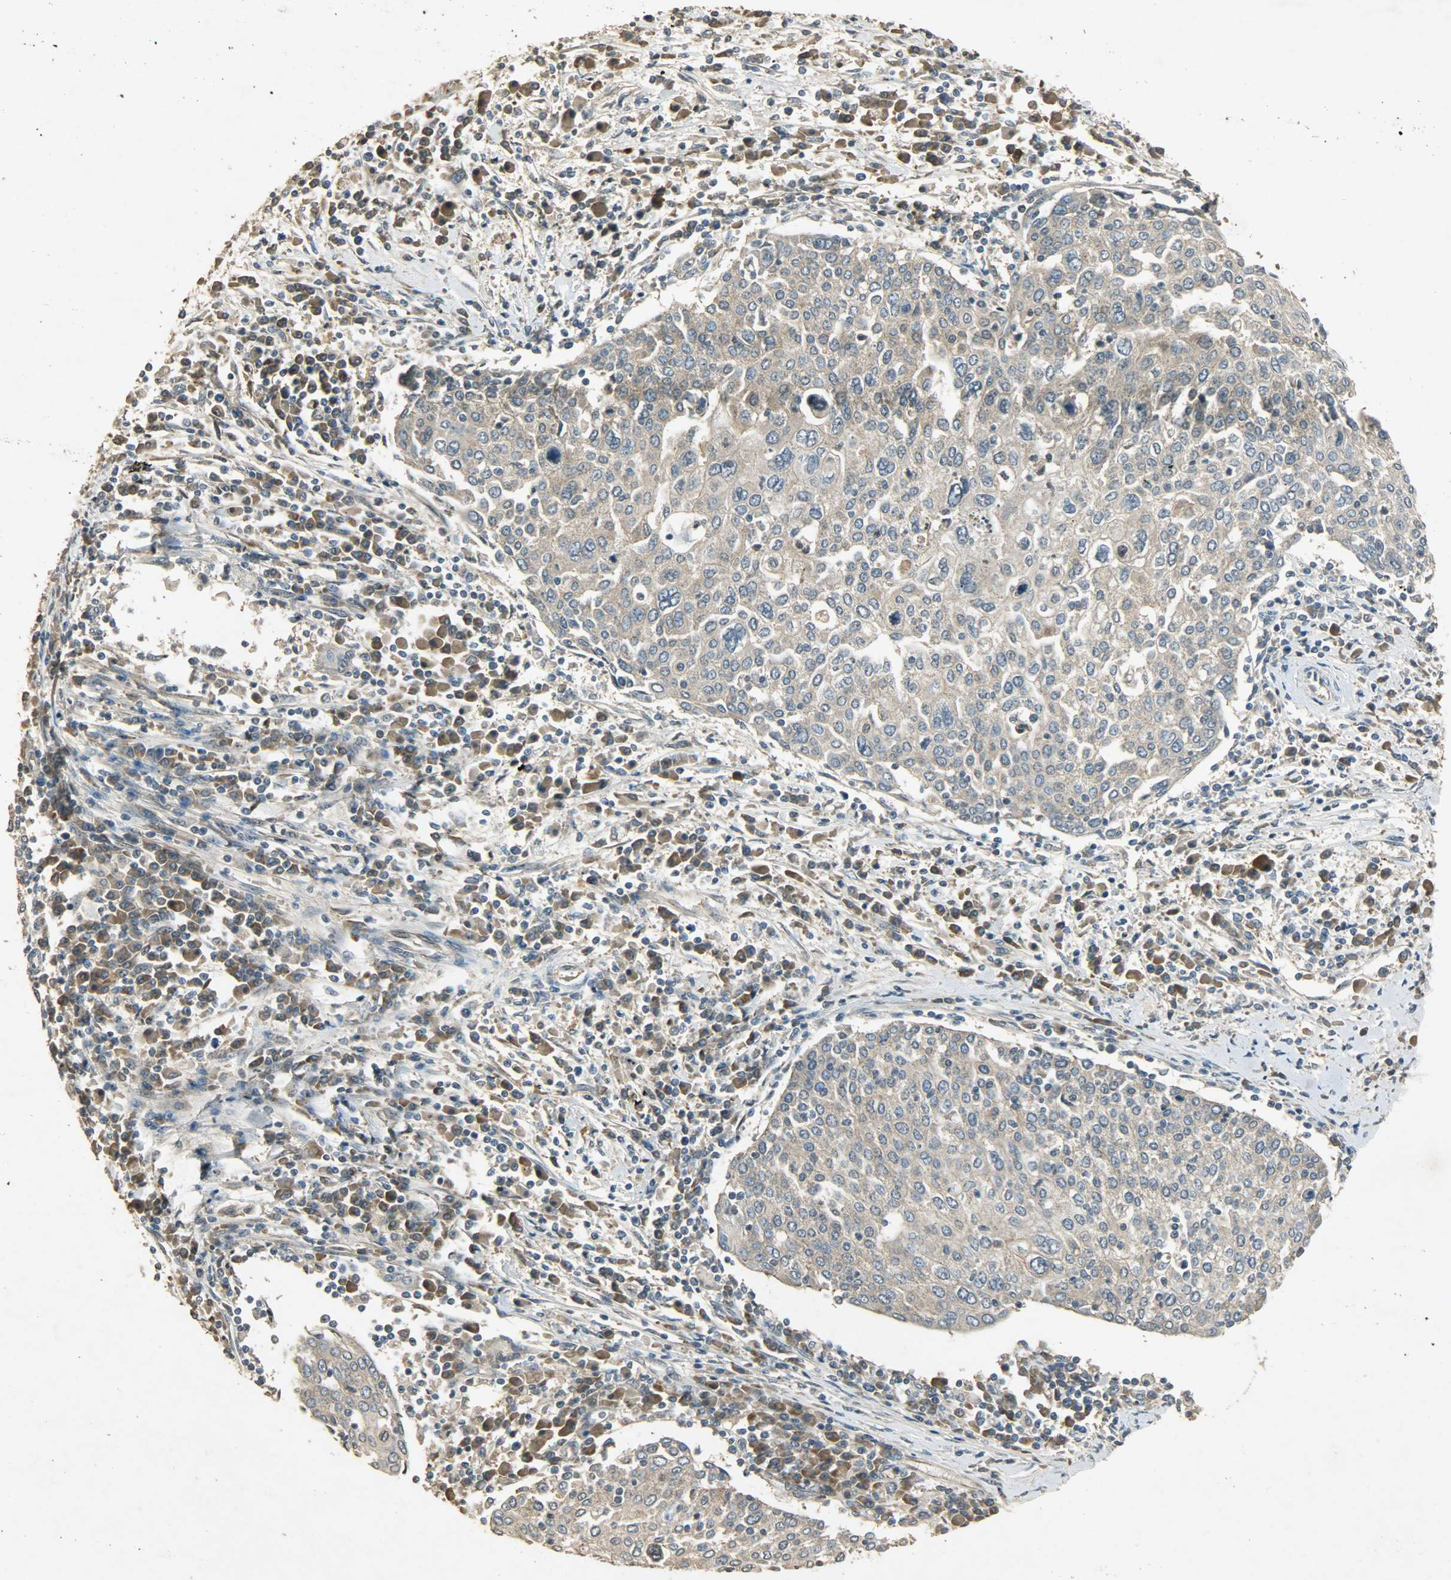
{"staining": {"intensity": "weak", "quantity": ">75%", "location": "cytoplasmic/membranous"}, "tissue": "cervical cancer", "cell_type": "Tumor cells", "image_type": "cancer", "snomed": [{"axis": "morphology", "description": "Squamous cell carcinoma, NOS"}, {"axis": "topography", "description": "Cervix"}], "caption": "A brown stain shows weak cytoplasmic/membranous staining of a protein in human cervical cancer (squamous cell carcinoma) tumor cells.", "gene": "ATP2B1", "patient": {"sex": "female", "age": 40}}